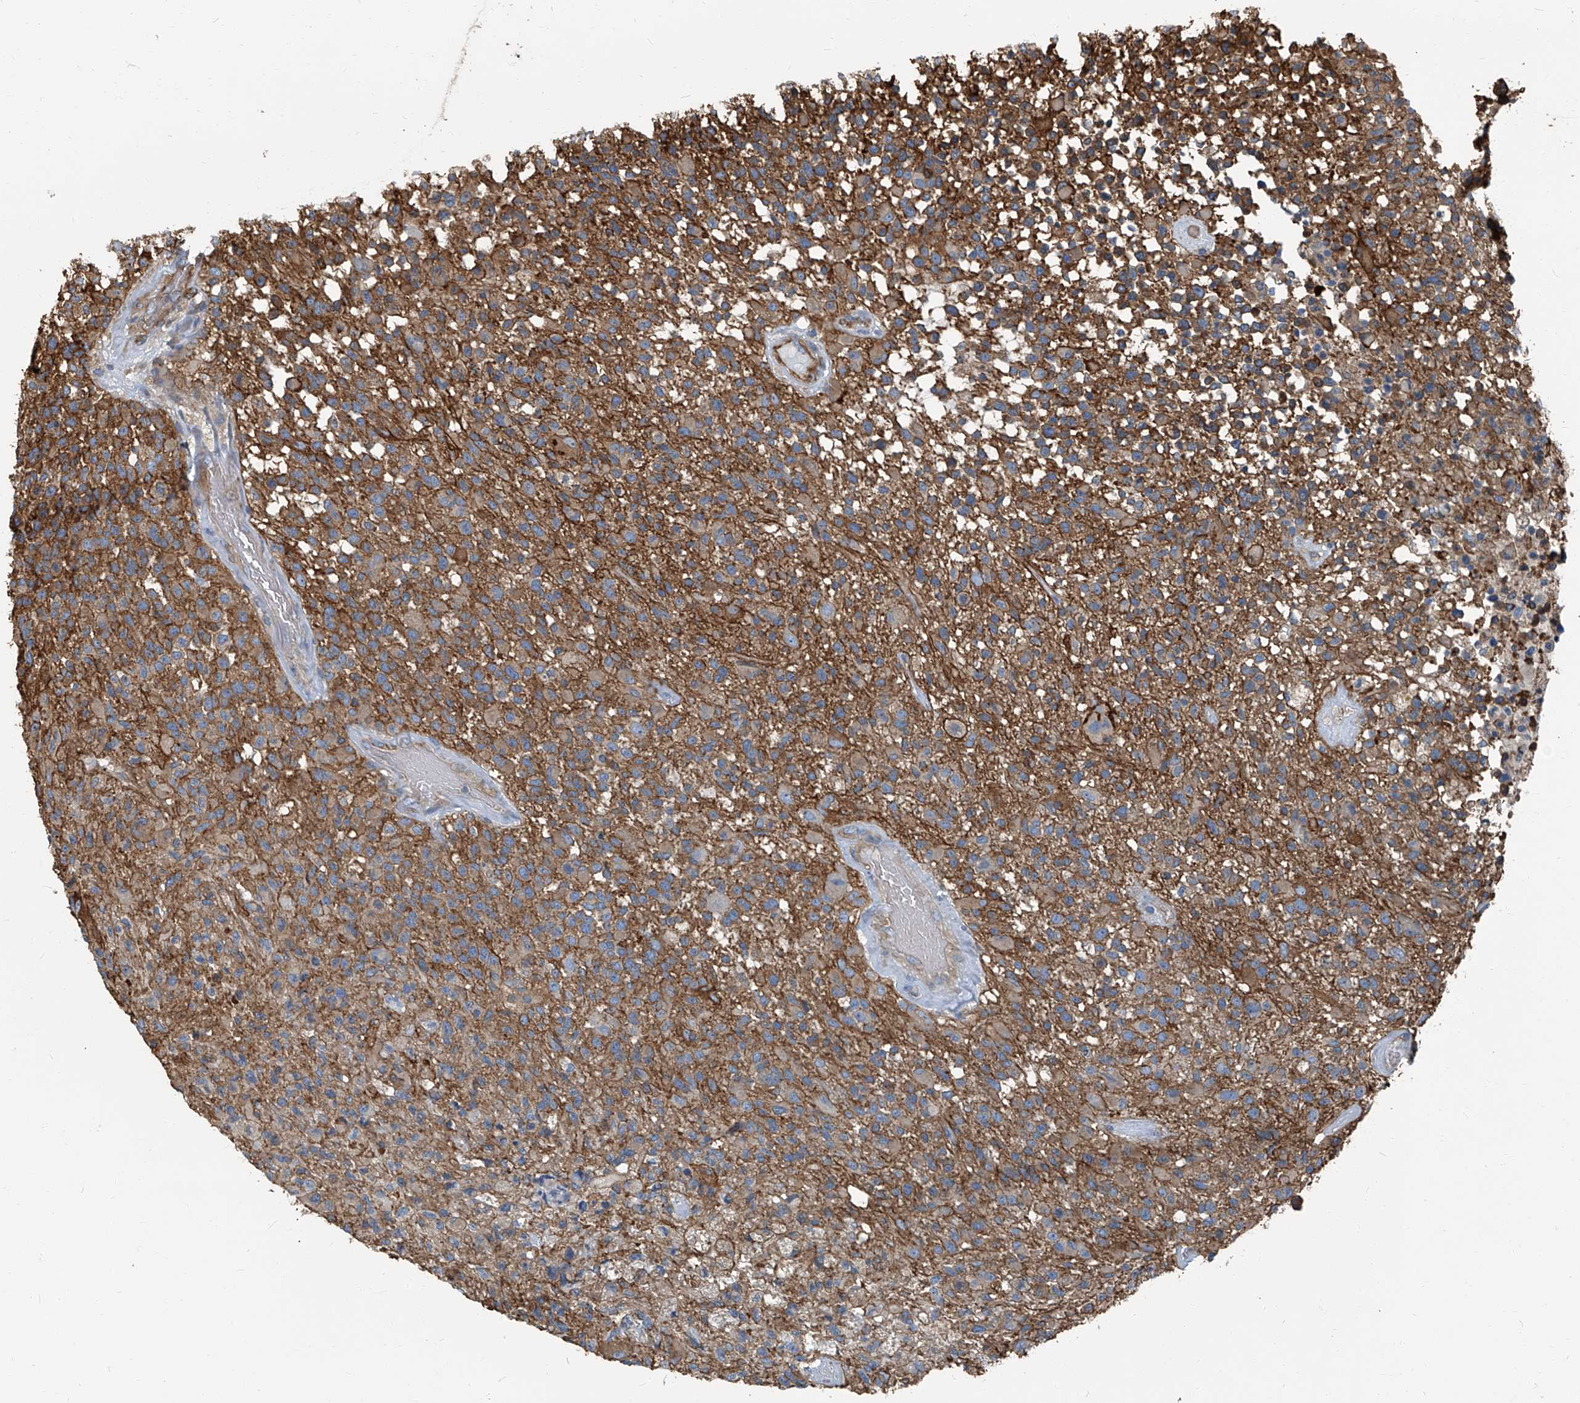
{"staining": {"intensity": "weak", "quantity": ">75%", "location": "cytoplasmic/membranous"}, "tissue": "glioma", "cell_type": "Tumor cells", "image_type": "cancer", "snomed": [{"axis": "morphology", "description": "Glioma, malignant, High grade"}, {"axis": "morphology", "description": "Glioblastoma, NOS"}, {"axis": "topography", "description": "Brain"}], "caption": "Tumor cells show weak cytoplasmic/membranous expression in about >75% of cells in high-grade glioma (malignant).", "gene": "SEPTIN7", "patient": {"sex": "male", "age": 60}}